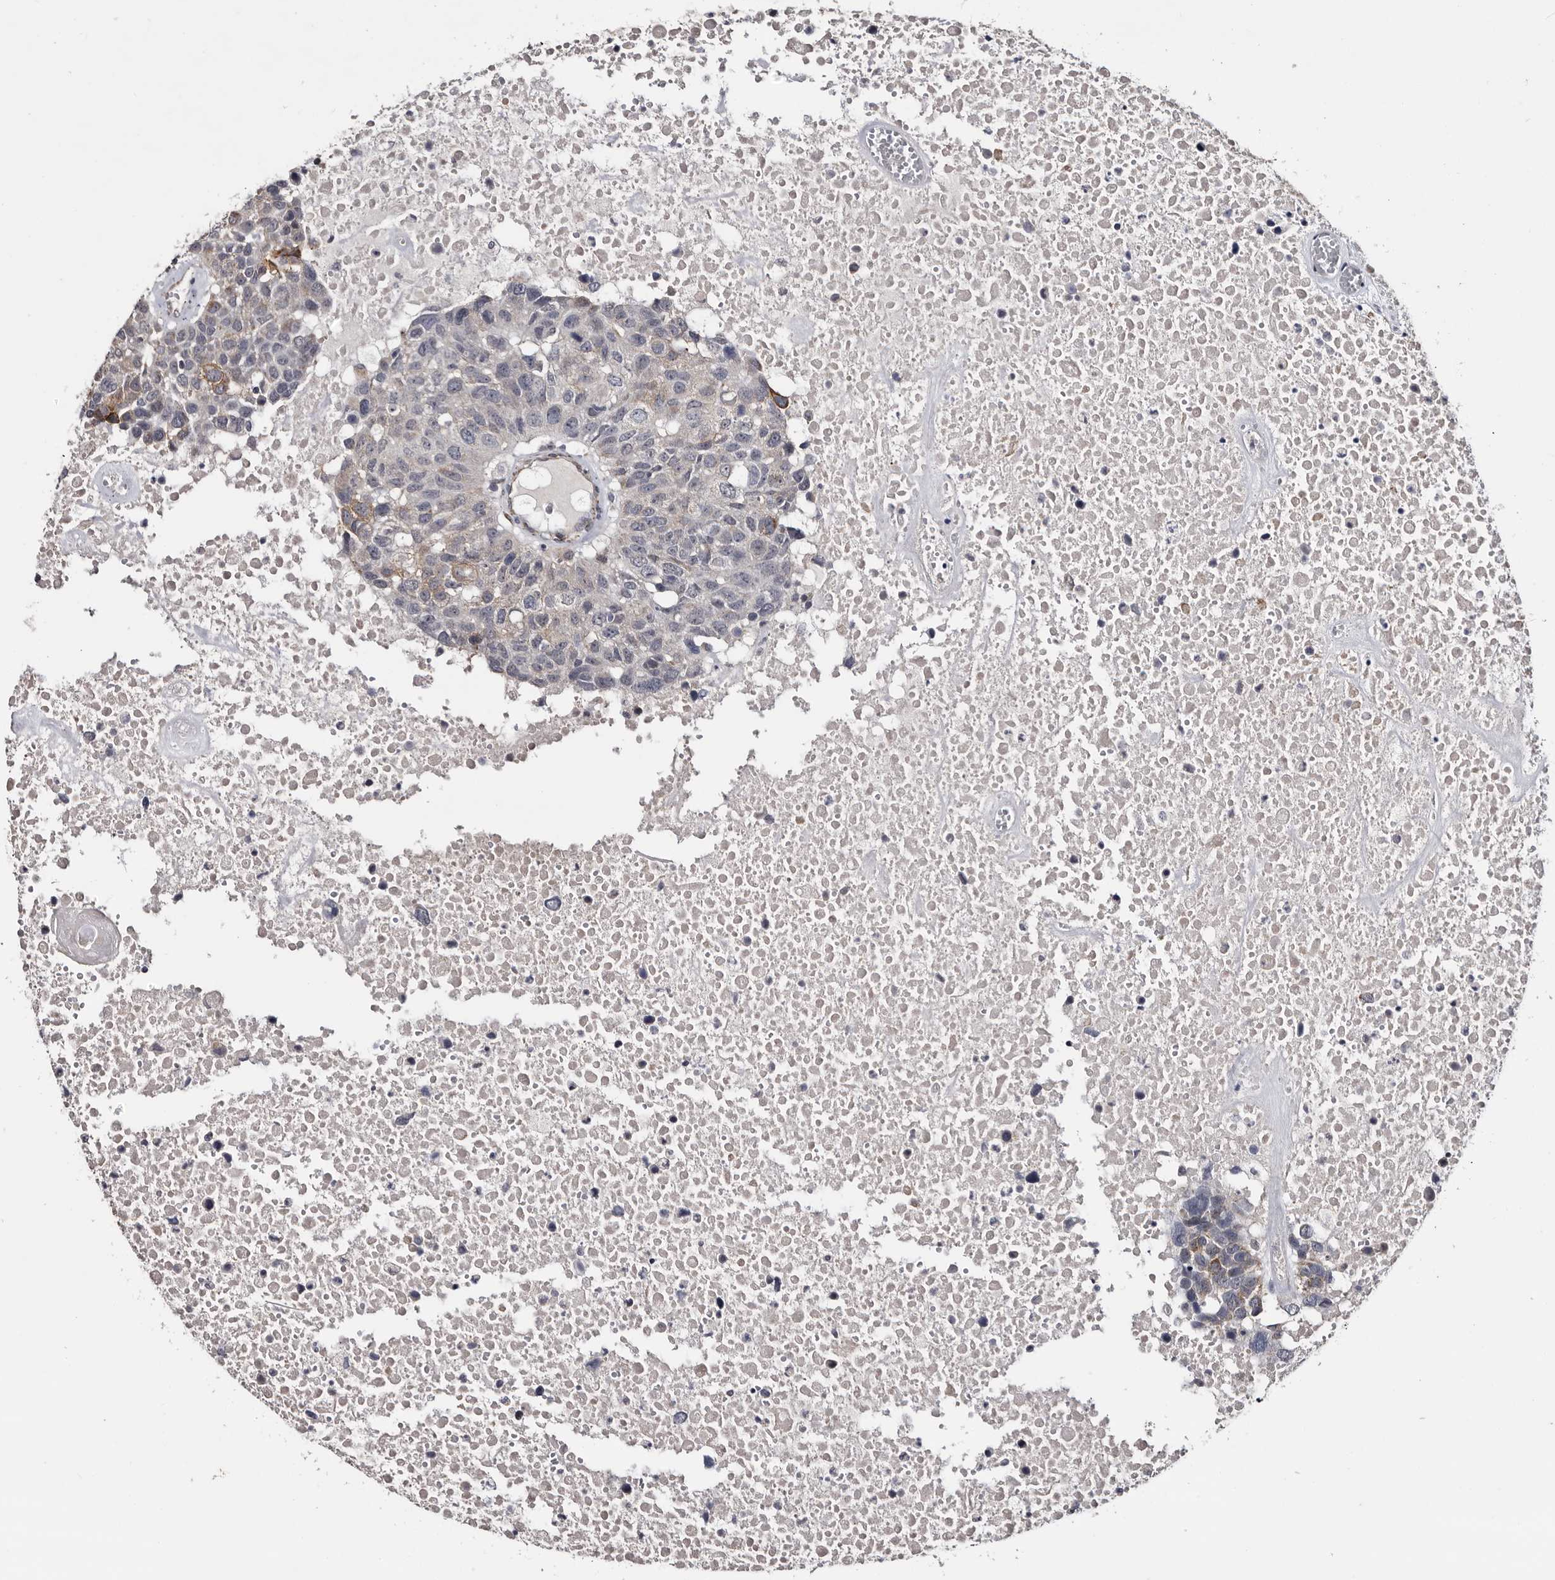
{"staining": {"intensity": "moderate", "quantity": "<25%", "location": "cytoplasmic/membranous"}, "tissue": "head and neck cancer", "cell_type": "Tumor cells", "image_type": "cancer", "snomed": [{"axis": "morphology", "description": "Squamous cell carcinoma, NOS"}, {"axis": "topography", "description": "Head-Neck"}], "caption": "A brown stain highlights moderate cytoplasmic/membranous staining of a protein in squamous cell carcinoma (head and neck) tumor cells.", "gene": "ARMCX2", "patient": {"sex": "male", "age": 66}}